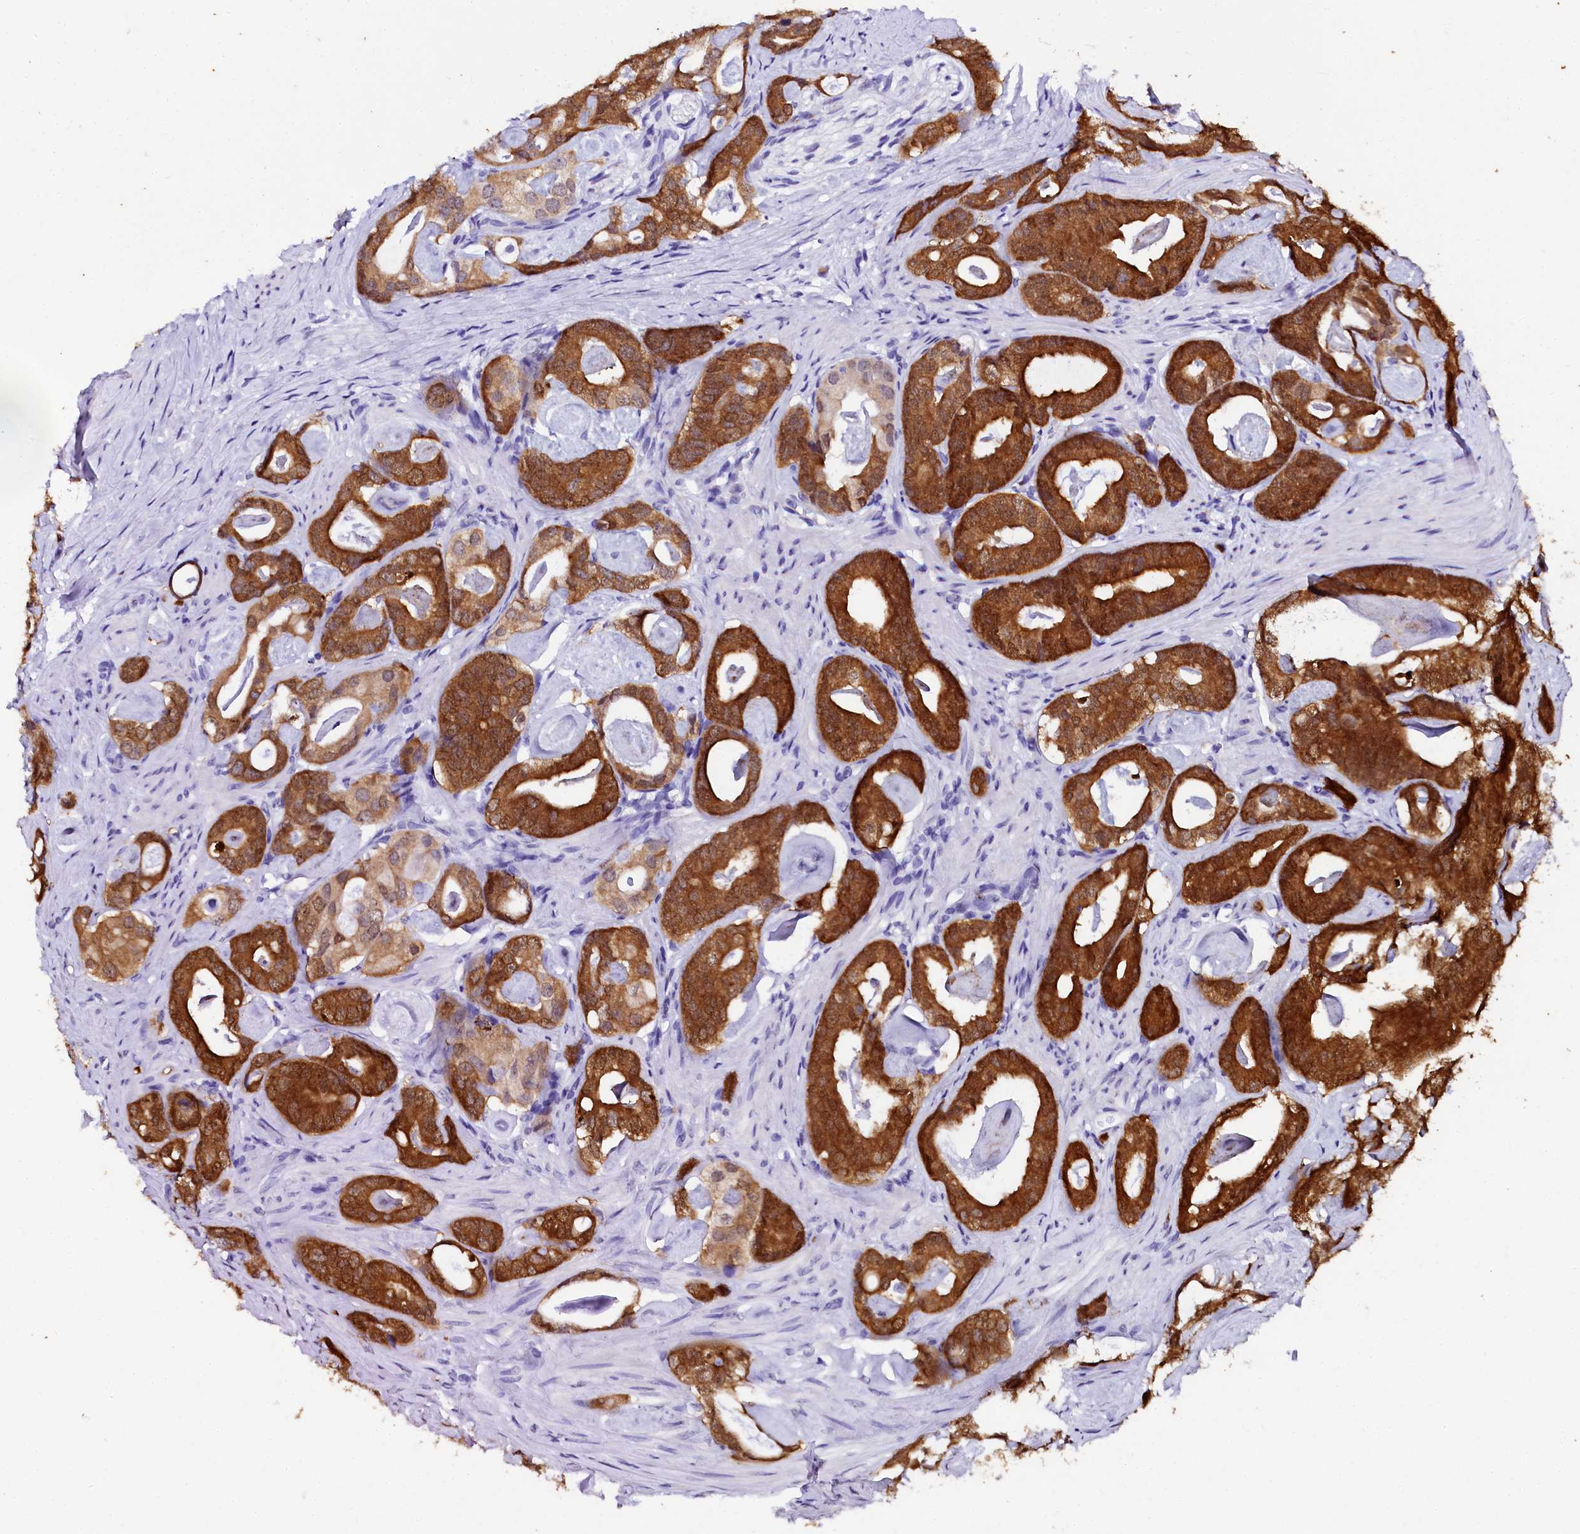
{"staining": {"intensity": "strong", "quantity": ">75%", "location": "cytoplasmic/membranous"}, "tissue": "prostate cancer", "cell_type": "Tumor cells", "image_type": "cancer", "snomed": [{"axis": "morphology", "description": "Adenocarcinoma, Low grade"}, {"axis": "topography", "description": "Prostate"}], "caption": "DAB immunohistochemical staining of prostate adenocarcinoma (low-grade) reveals strong cytoplasmic/membranous protein expression in approximately >75% of tumor cells.", "gene": "SORD", "patient": {"sex": "male", "age": 63}}